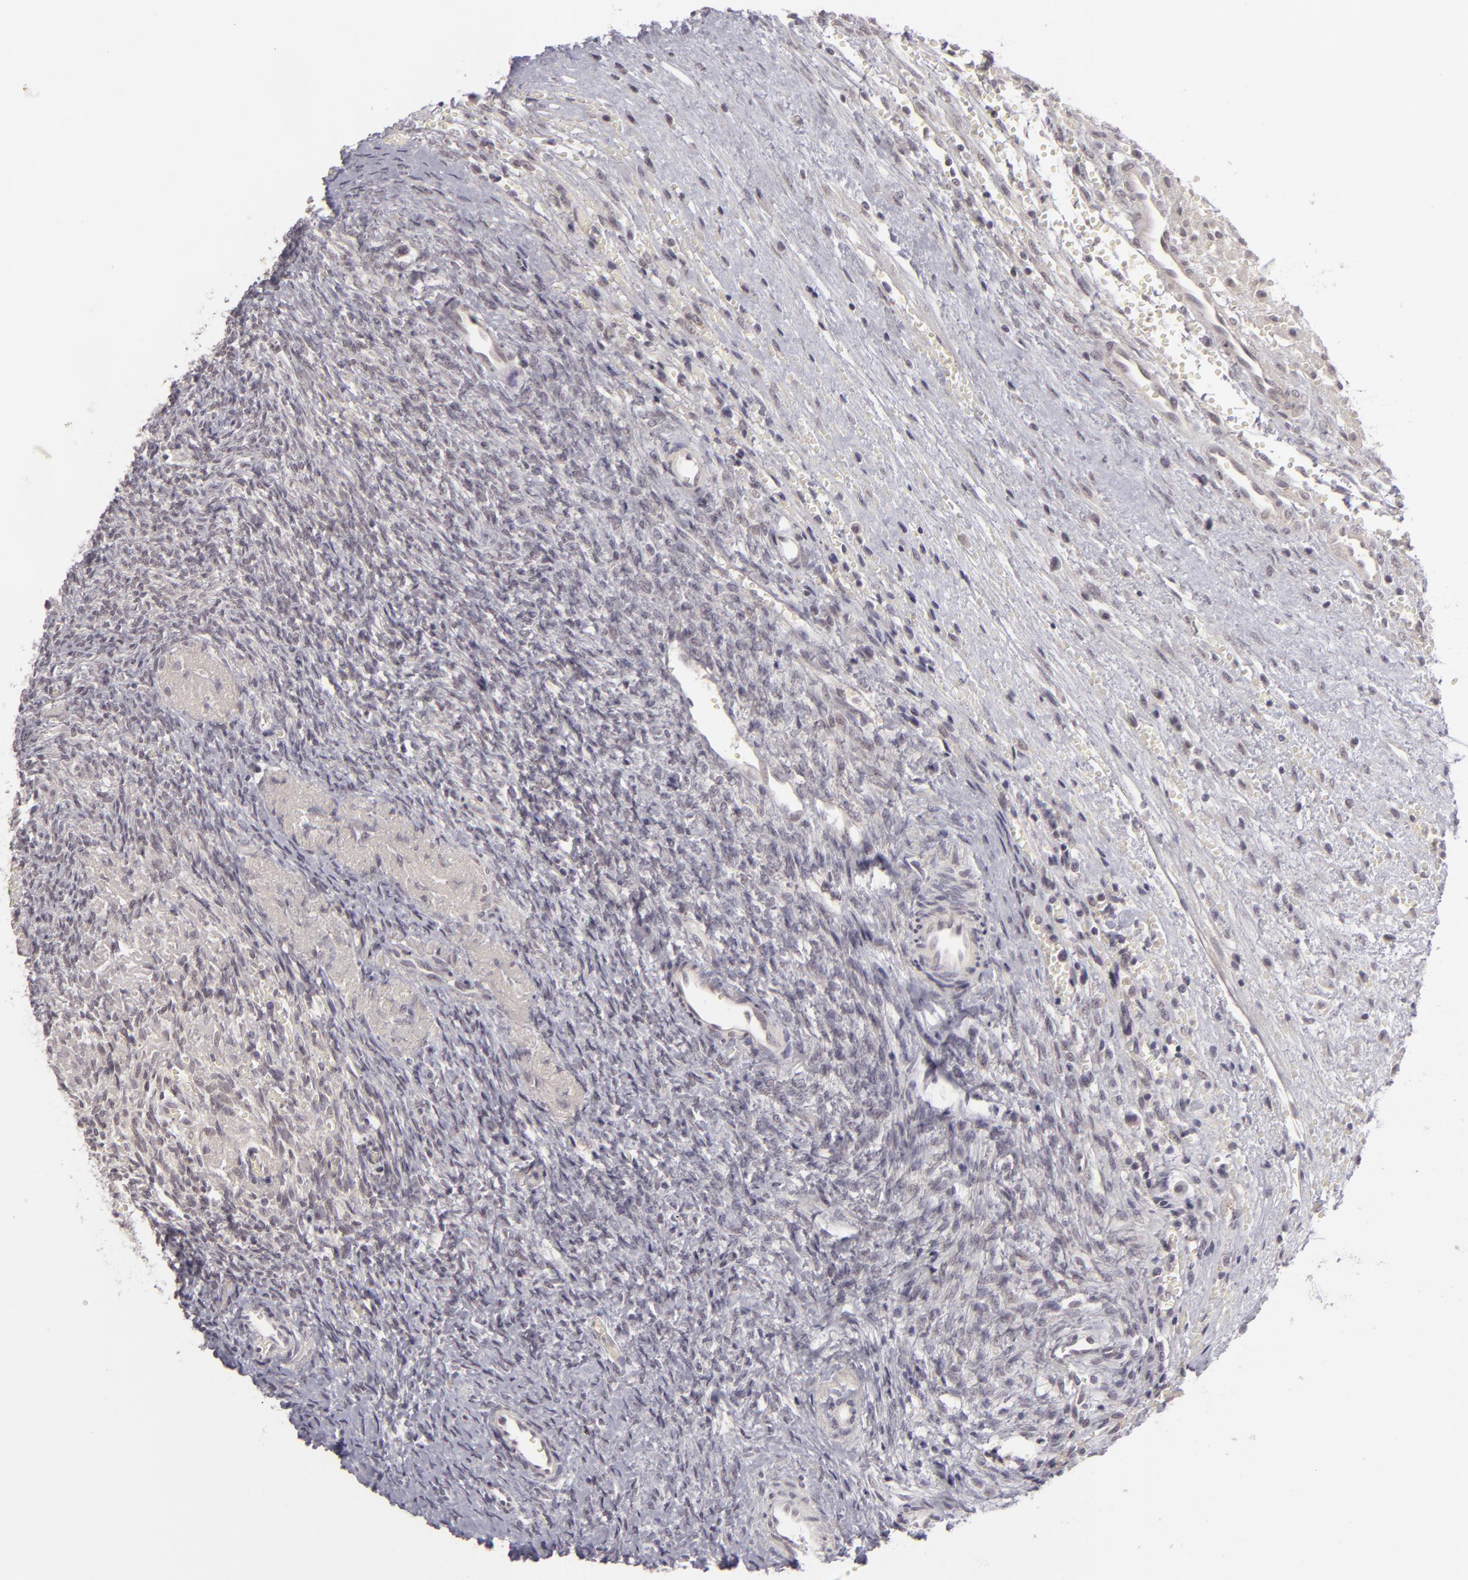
{"staining": {"intensity": "negative", "quantity": "none", "location": "none"}, "tissue": "ovary", "cell_type": "Follicle cells", "image_type": "normal", "snomed": [{"axis": "morphology", "description": "Normal tissue, NOS"}, {"axis": "topography", "description": "Ovary"}], "caption": "Immunohistochemistry (IHC) photomicrograph of unremarkable ovary: human ovary stained with DAB exhibits no significant protein expression in follicle cells.", "gene": "DLG3", "patient": {"sex": "female", "age": 56}}